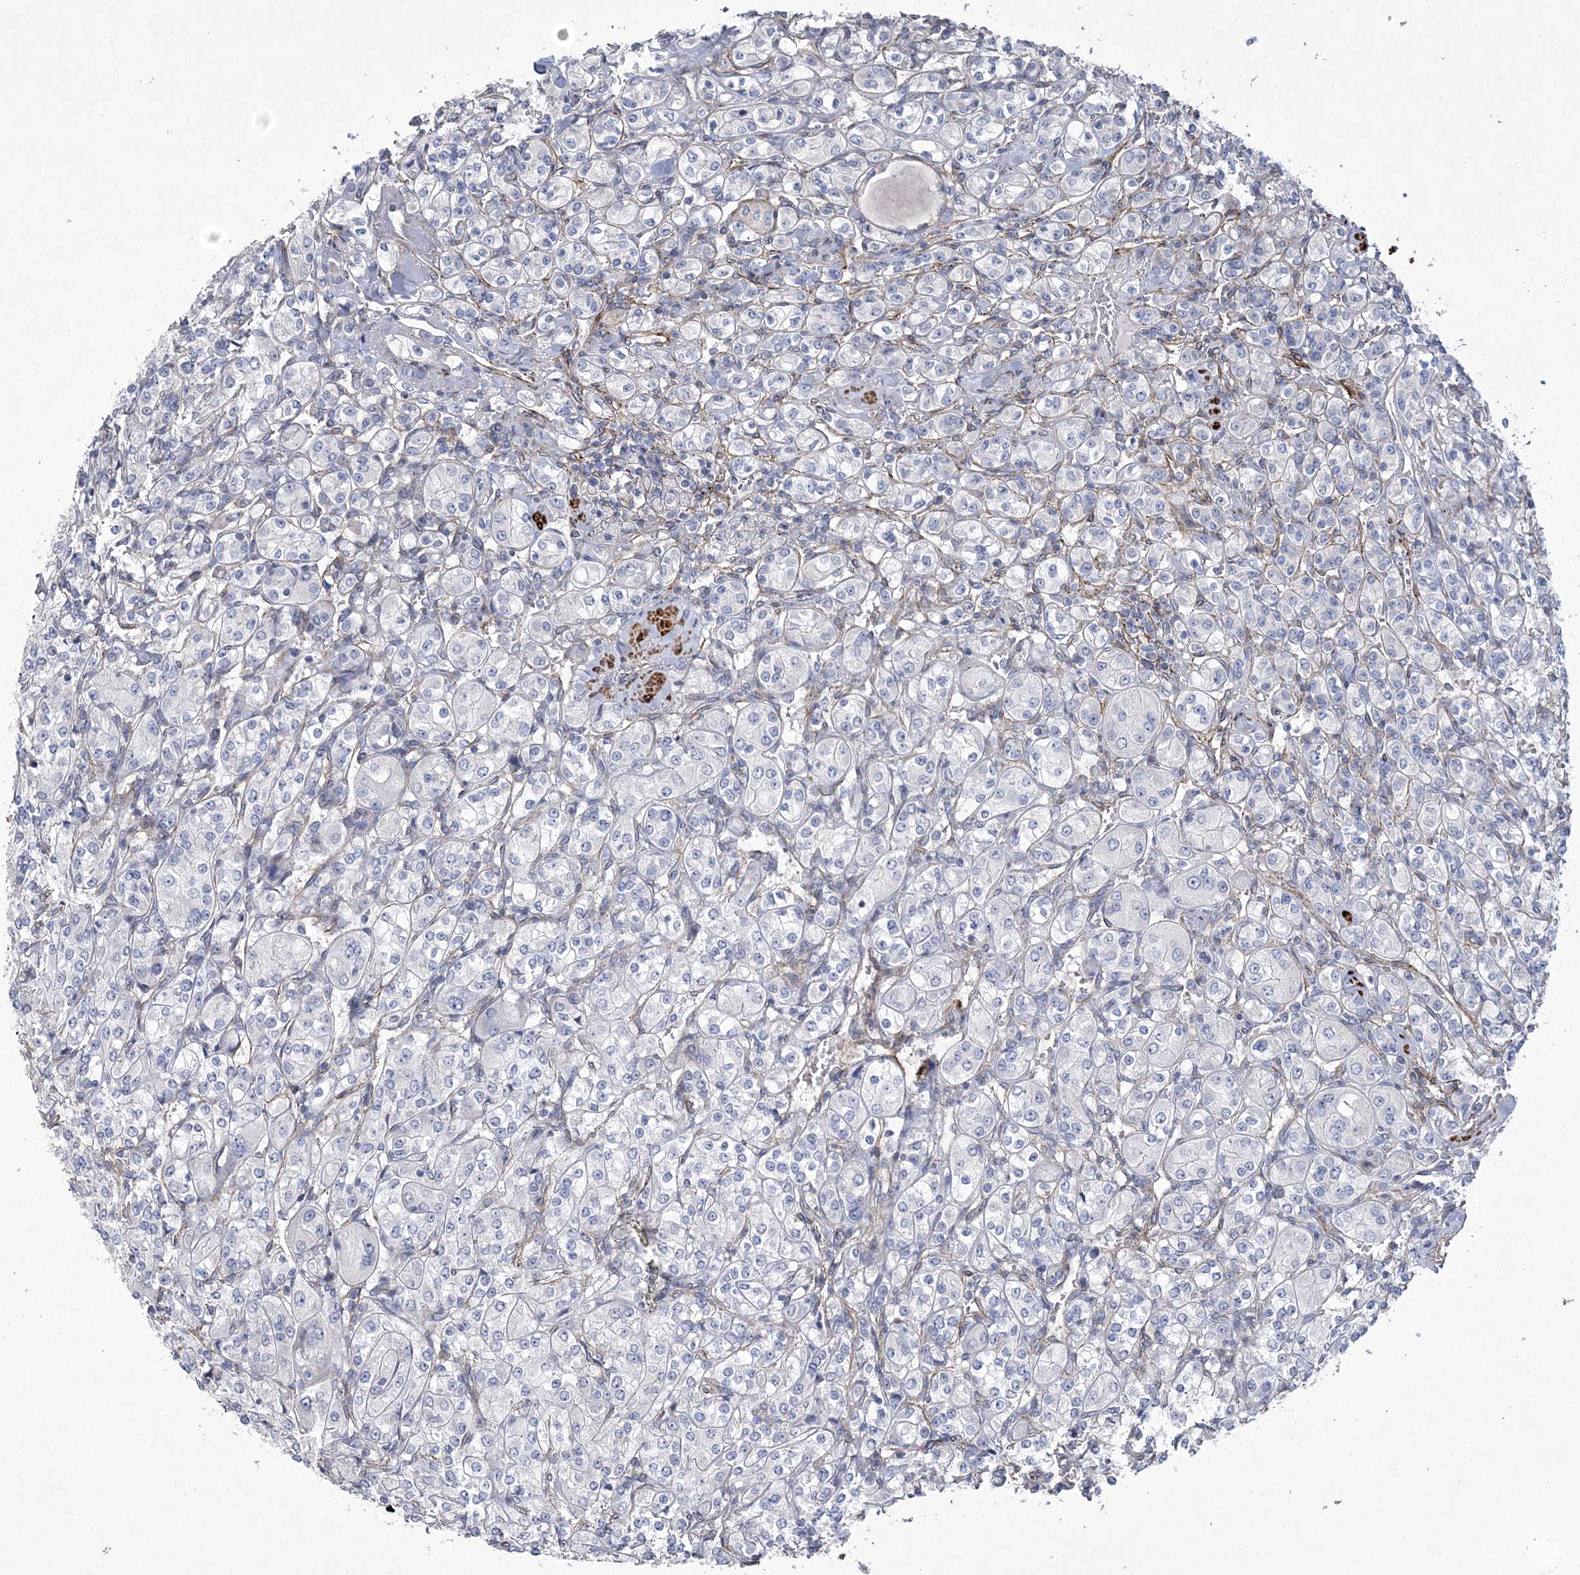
{"staining": {"intensity": "negative", "quantity": "none", "location": "none"}, "tissue": "renal cancer", "cell_type": "Tumor cells", "image_type": "cancer", "snomed": [{"axis": "morphology", "description": "Adenocarcinoma, NOS"}, {"axis": "topography", "description": "Kidney"}], "caption": "Protein analysis of renal cancer displays no significant positivity in tumor cells.", "gene": "ARSJ", "patient": {"sex": "male", "age": 77}}